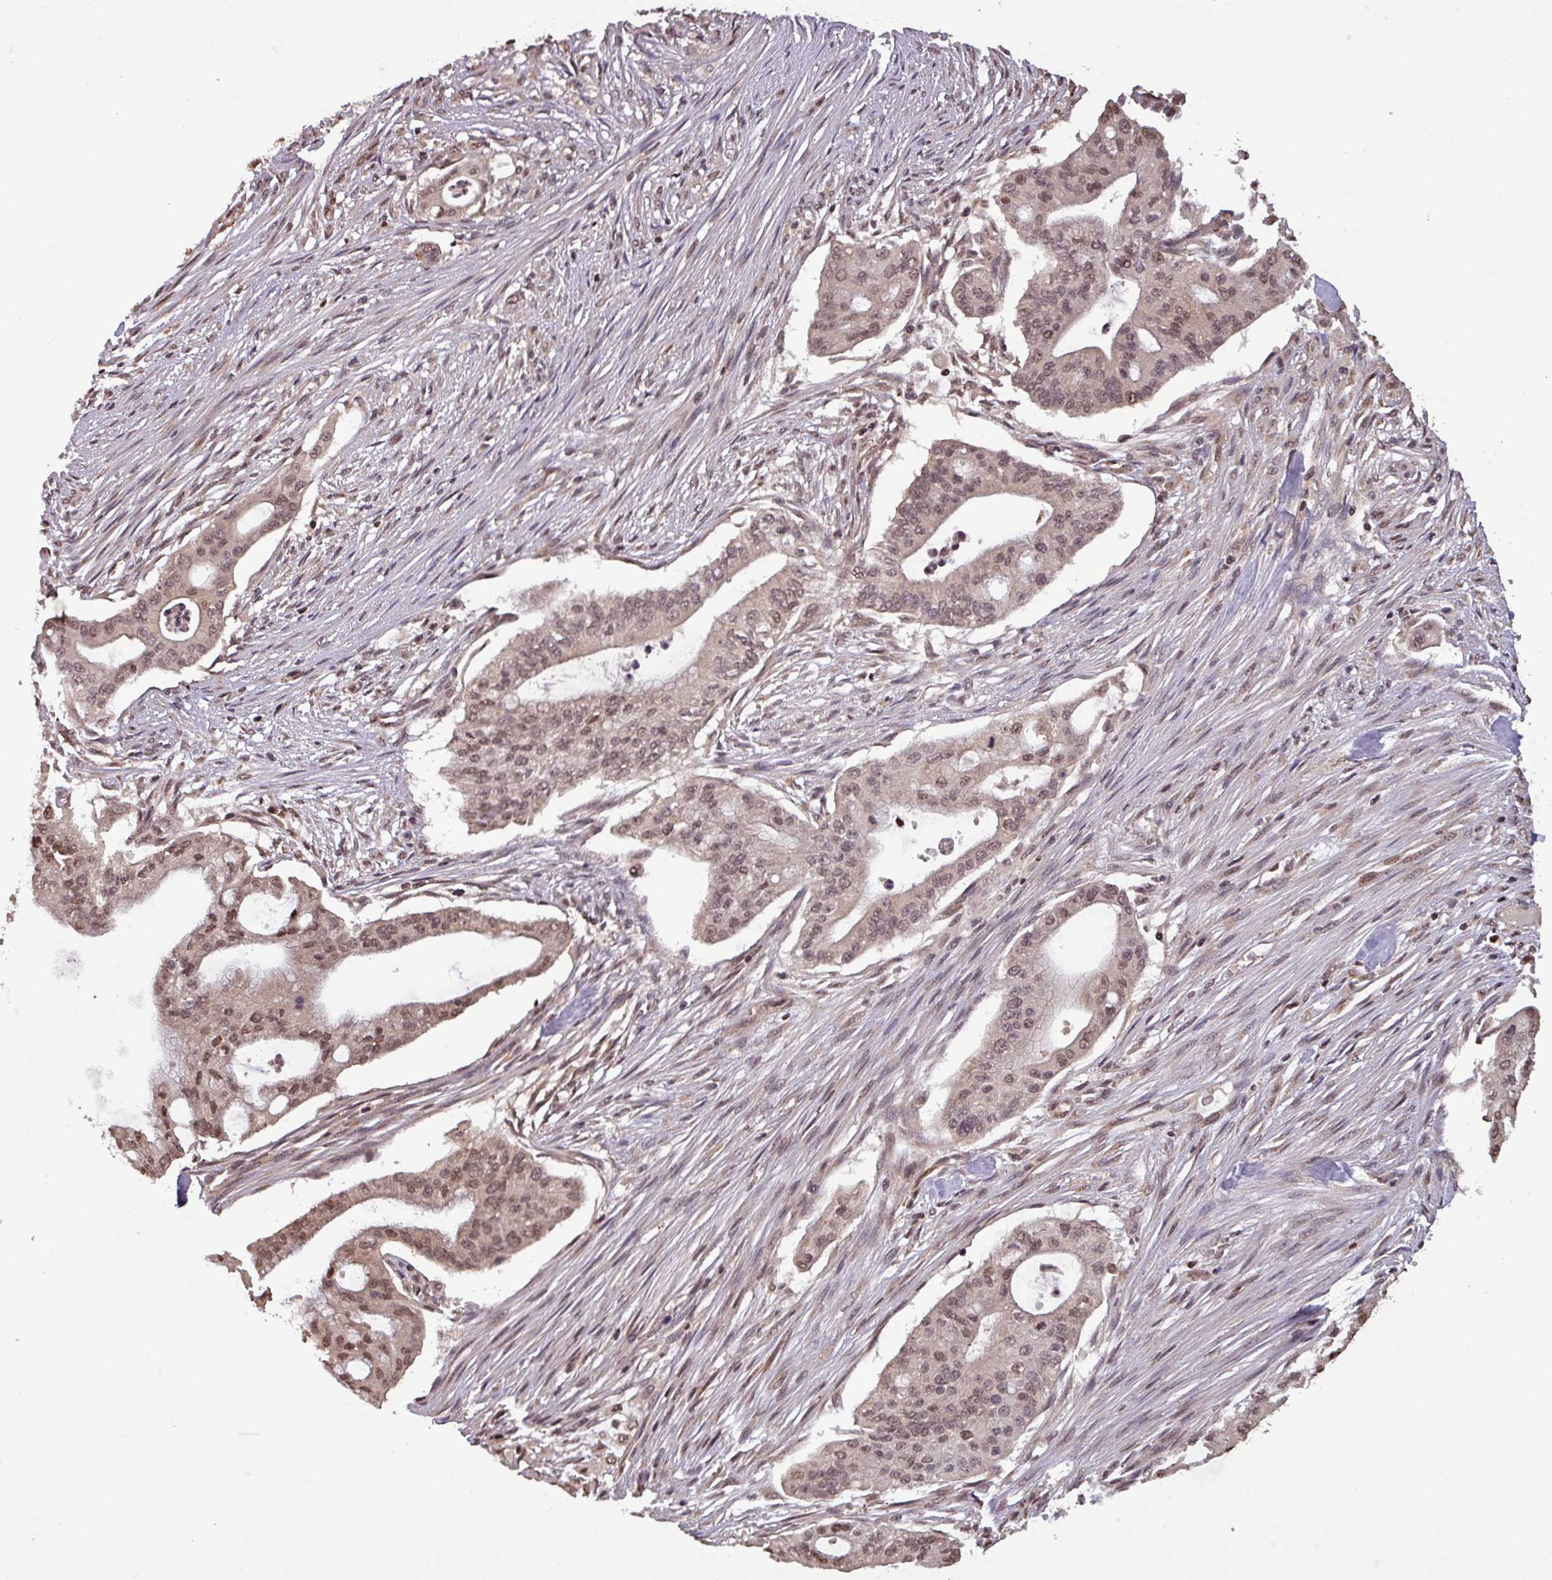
{"staining": {"intensity": "moderate", "quantity": "25%-75%", "location": "nuclear"}, "tissue": "pancreatic cancer", "cell_type": "Tumor cells", "image_type": "cancer", "snomed": [{"axis": "morphology", "description": "Adenocarcinoma, NOS"}, {"axis": "topography", "description": "Pancreas"}], "caption": "Brown immunohistochemical staining in human adenocarcinoma (pancreatic) demonstrates moderate nuclear staining in approximately 25%-75% of tumor cells.", "gene": "NOB1", "patient": {"sex": "male", "age": 46}}